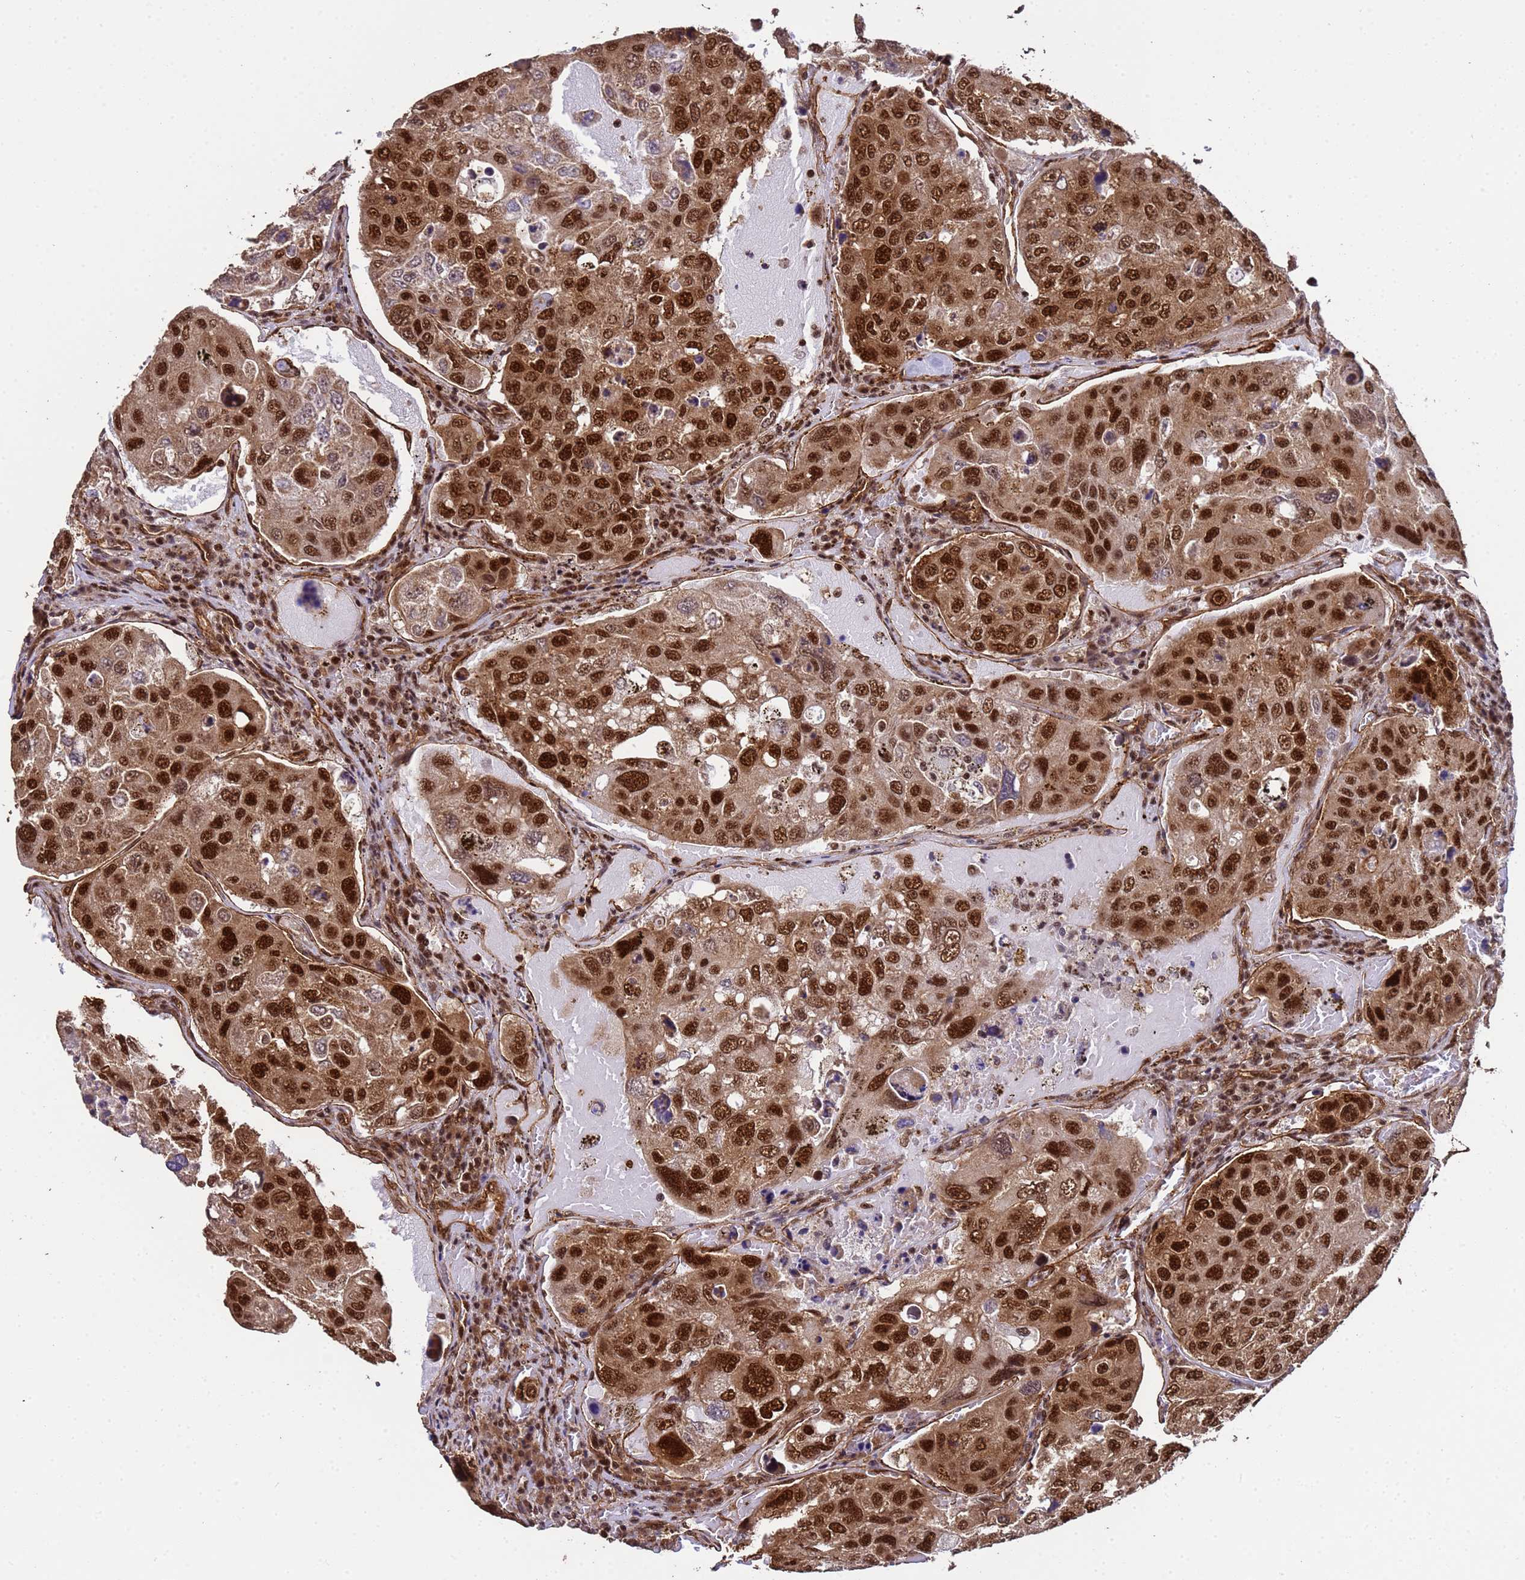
{"staining": {"intensity": "strong", "quantity": ">75%", "location": "cytoplasmic/membranous,nuclear"}, "tissue": "urothelial cancer", "cell_type": "Tumor cells", "image_type": "cancer", "snomed": [{"axis": "morphology", "description": "Urothelial carcinoma, High grade"}, {"axis": "topography", "description": "Lymph node"}, {"axis": "topography", "description": "Urinary bladder"}], "caption": "Urothelial carcinoma (high-grade) stained with DAB immunohistochemistry shows high levels of strong cytoplasmic/membranous and nuclear staining in about >75% of tumor cells. (IHC, brightfield microscopy, high magnification).", "gene": "SYF2", "patient": {"sex": "male", "age": 51}}